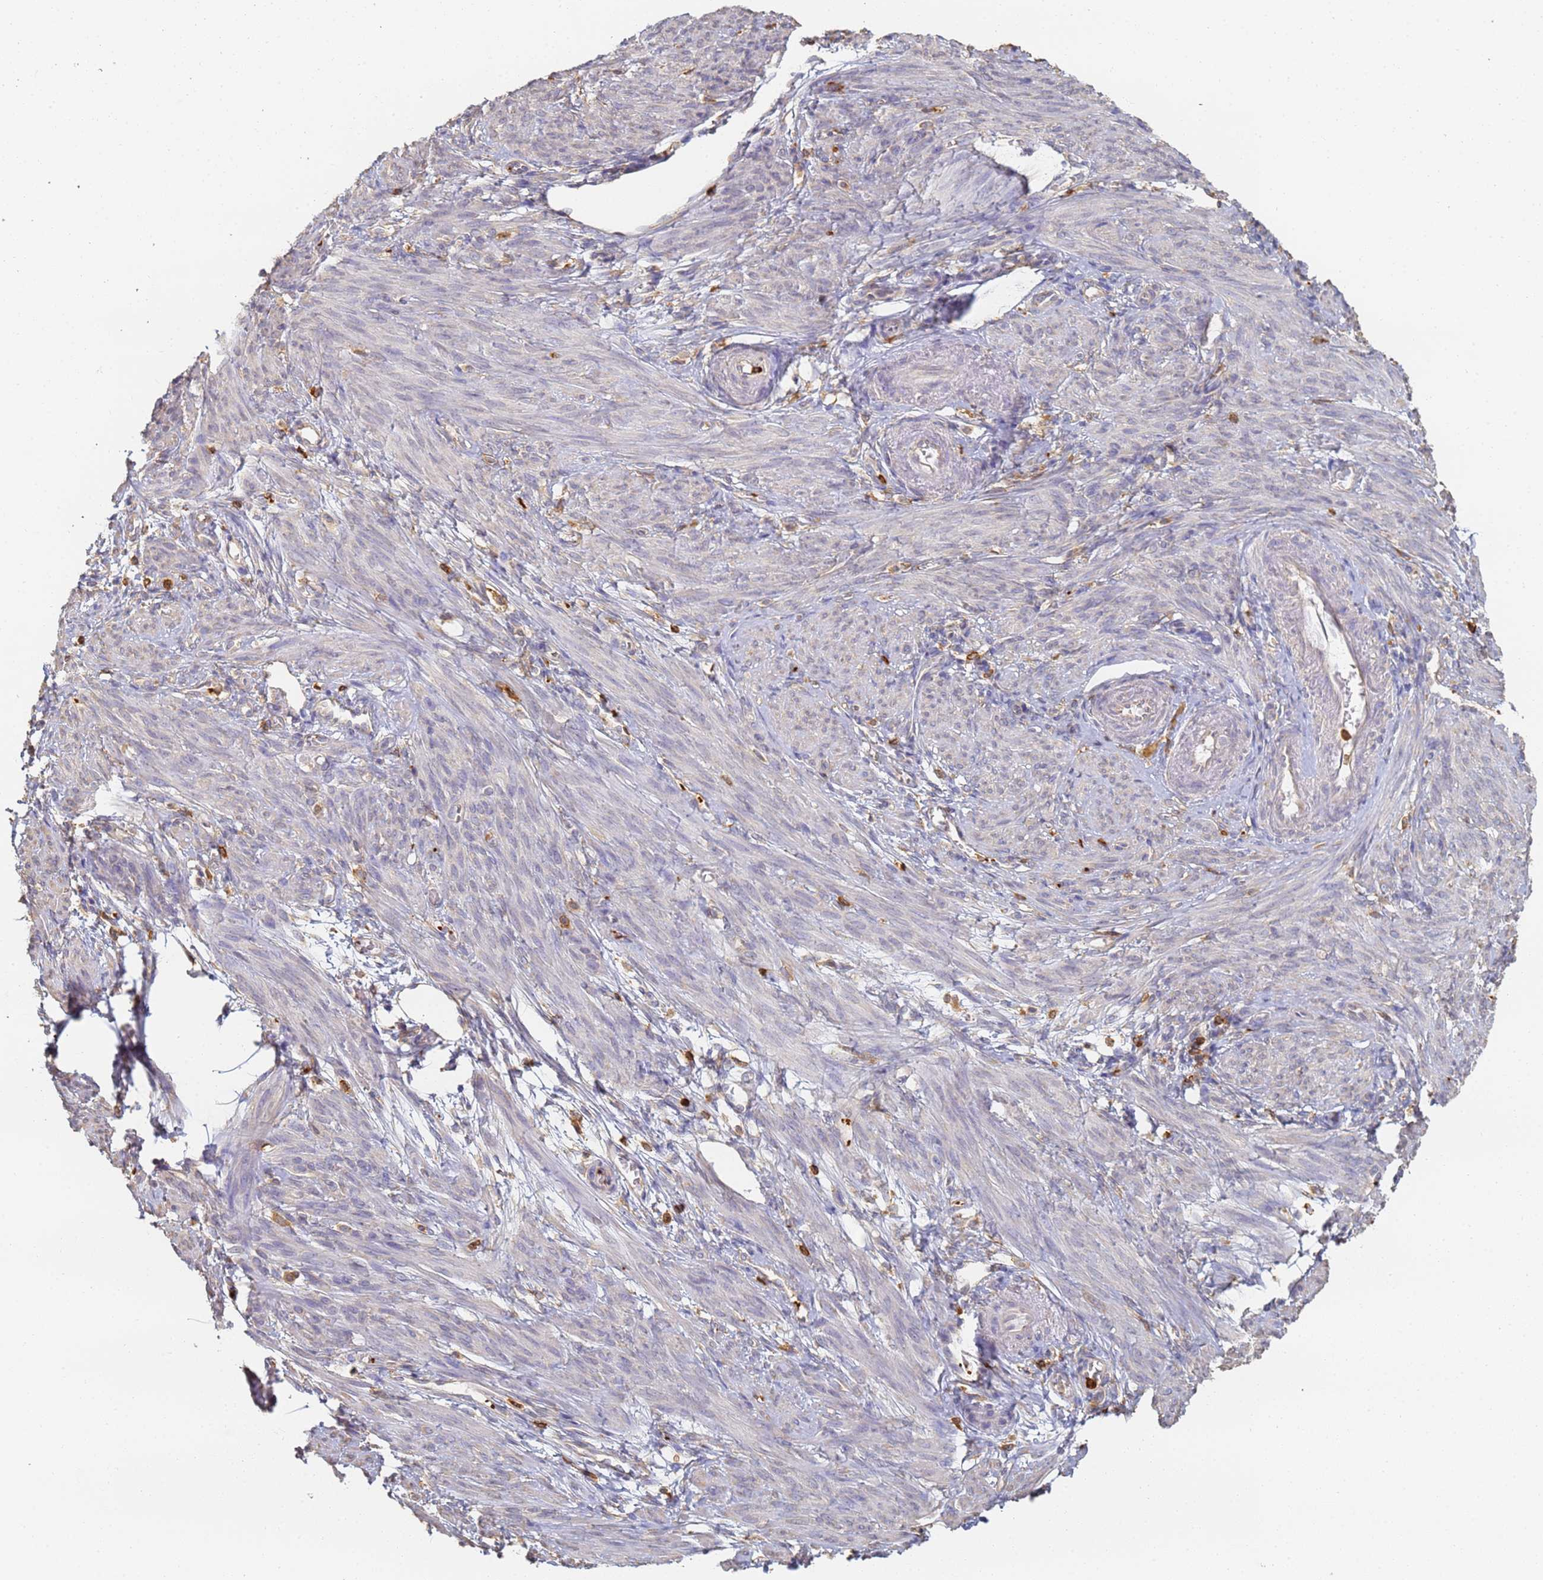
{"staining": {"intensity": "negative", "quantity": "none", "location": "none"}, "tissue": "smooth muscle", "cell_type": "Smooth muscle cells", "image_type": "normal", "snomed": [{"axis": "morphology", "description": "Normal tissue, NOS"}, {"axis": "topography", "description": "Smooth muscle"}], "caption": "Unremarkable smooth muscle was stained to show a protein in brown. There is no significant positivity in smooth muscle cells. (Stains: DAB (3,3'-diaminobenzidine) immunohistochemistry with hematoxylin counter stain, Microscopy: brightfield microscopy at high magnification).", "gene": "BIN2", "patient": {"sex": "female", "age": 39}}